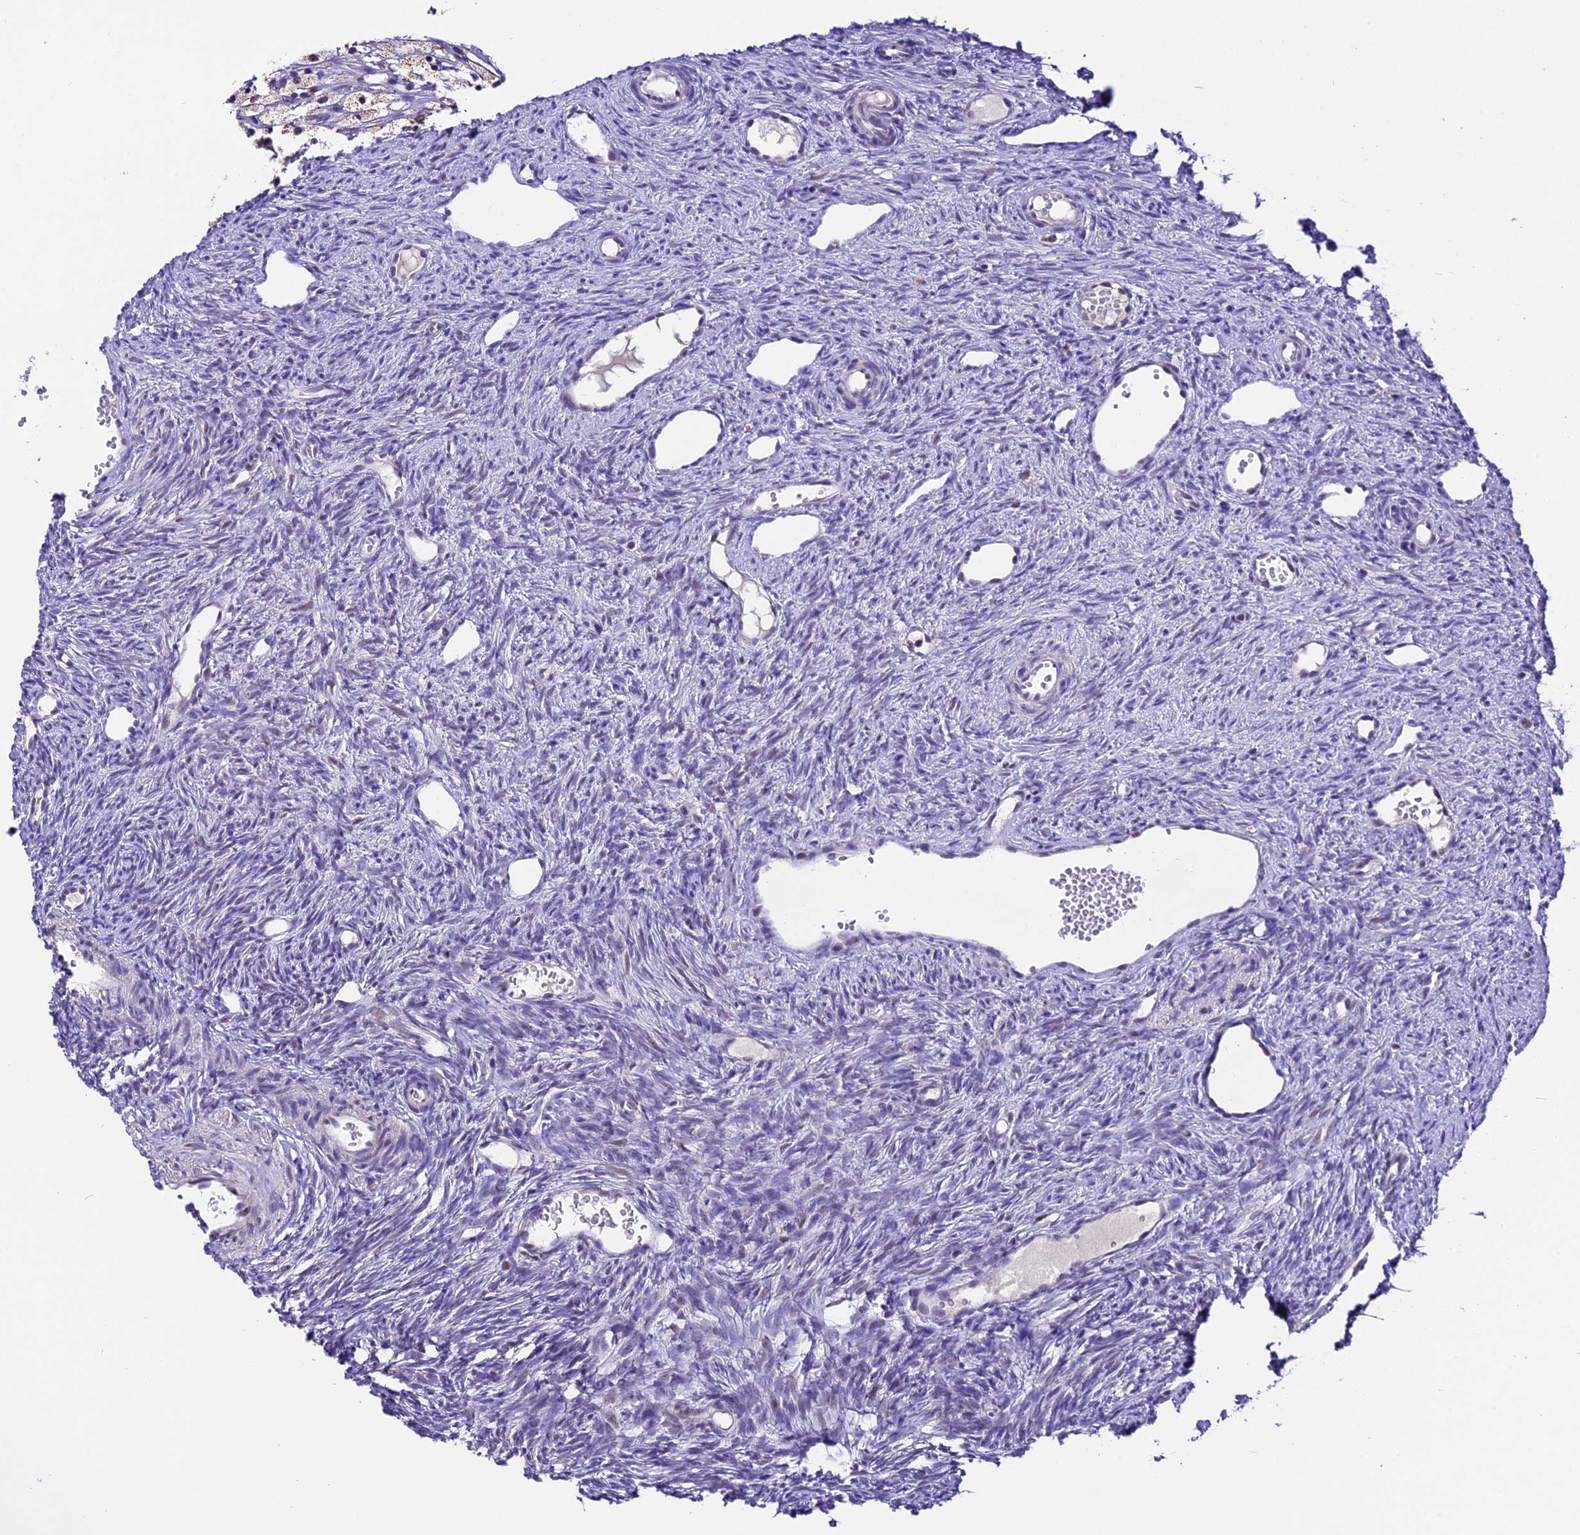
{"staining": {"intensity": "negative", "quantity": "none", "location": "none"}, "tissue": "ovary", "cell_type": "Ovarian stroma cells", "image_type": "normal", "snomed": [{"axis": "morphology", "description": "Normal tissue, NOS"}, {"axis": "topography", "description": "Ovary"}], "caption": "This is a photomicrograph of IHC staining of benign ovary, which shows no expression in ovarian stroma cells. The staining was performed using DAB to visualize the protein expression in brown, while the nuclei were stained in blue with hematoxylin (Magnification: 20x).", "gene": "CARS2", "patient": {"sex": "female", "age": 51}}